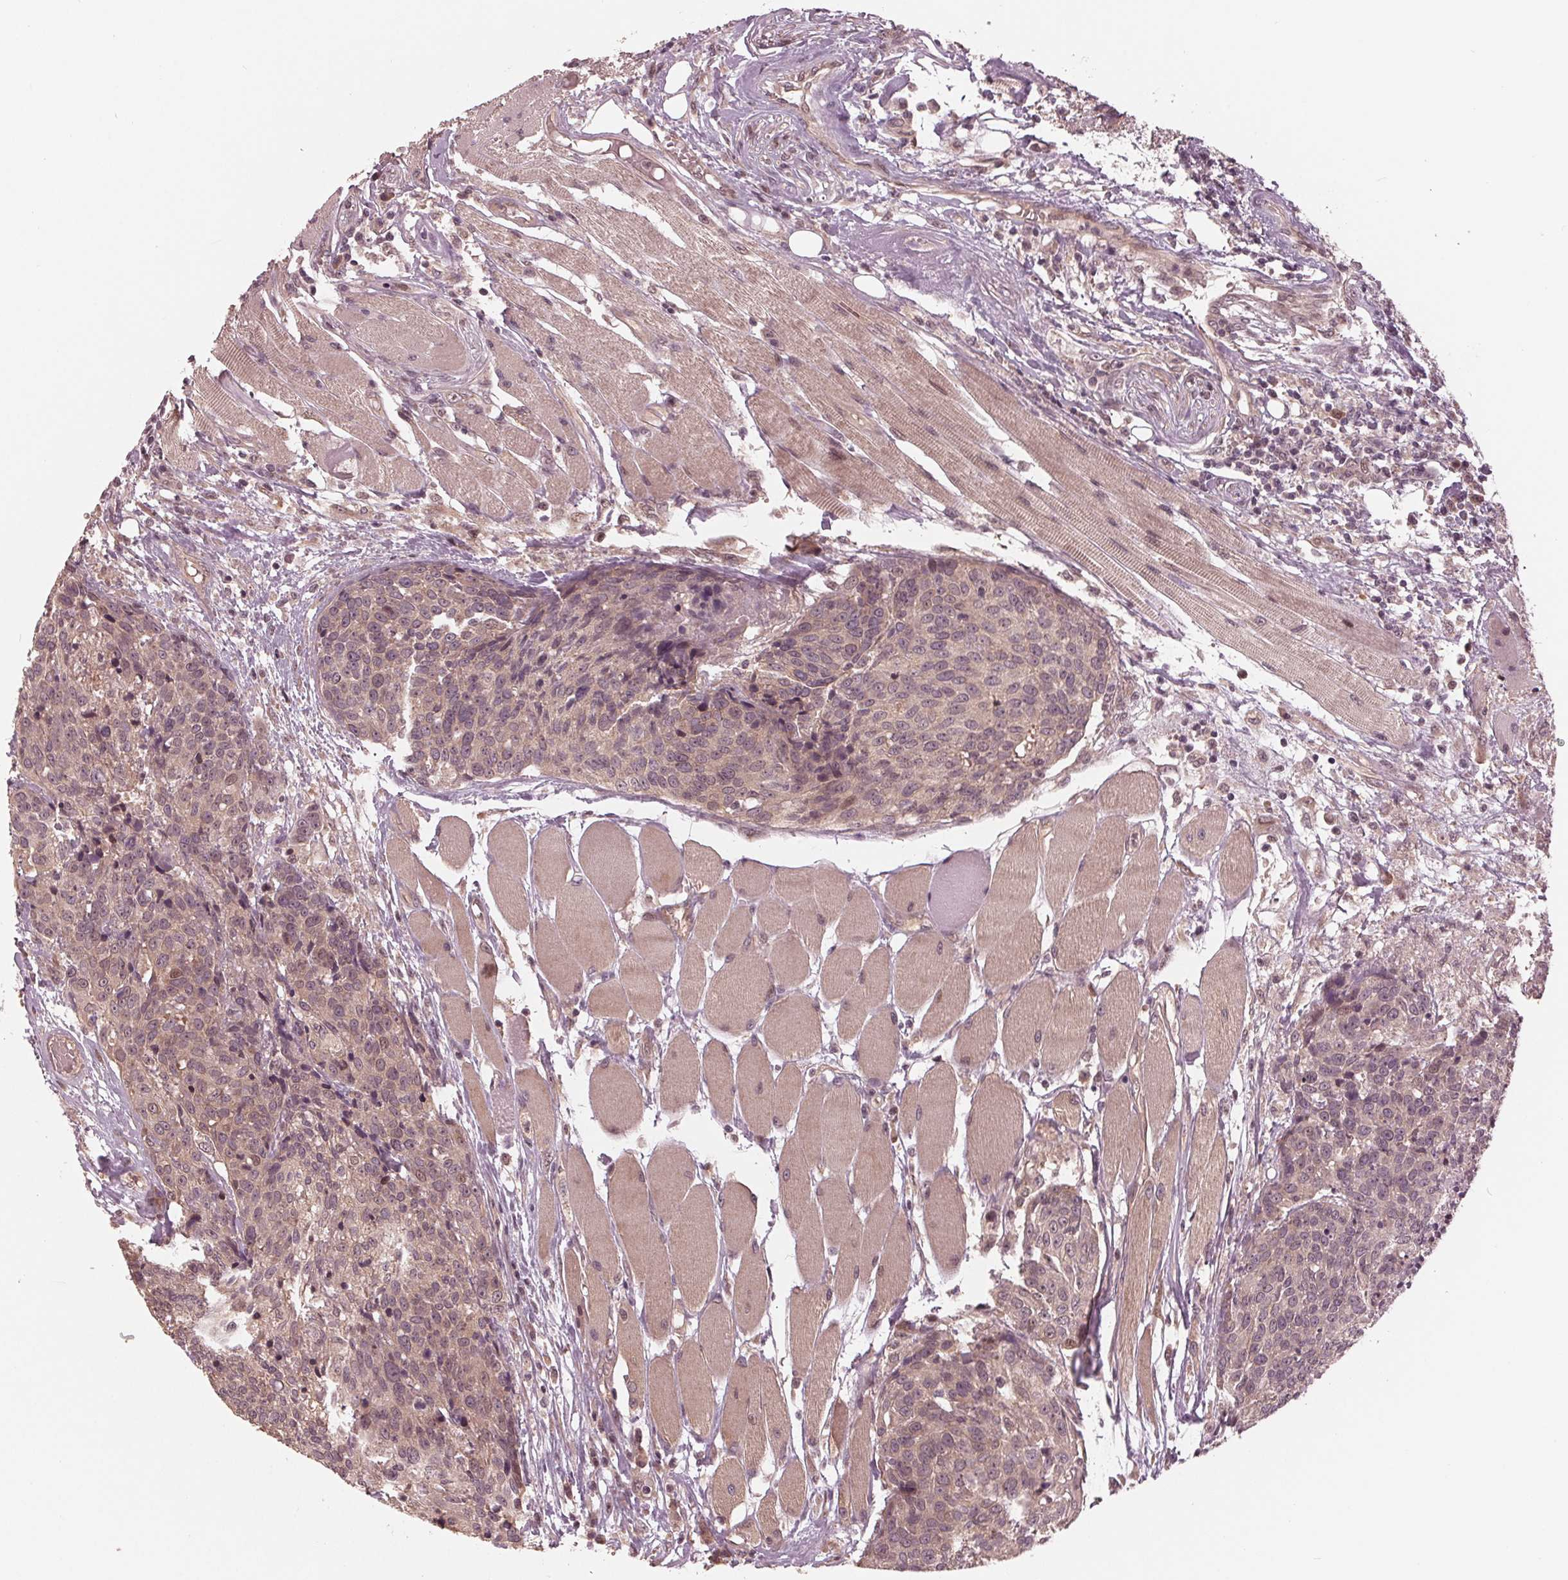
{"staining": {"intensity": "weak", "quantity": ">75%", "location": "cytoplasmic/membranous,nuclear"}, "tissue": "head and neck cancer", "cell_type": "Tumor cells", "image_type": "cancer", "snomed": [{"axis": "morphology", "description": "Squamous cell carcinoma, NOS"}, {"axis": "topography", "description": "Oral tissue"}, {"axis": "topography", "description": "Head-Neck"}], "caption": "Immunohistochemical staining of human squamous cell carcinoma (head and neck) exhibits weak cytoplasmic/membranous and nuclear protein expression in approximately >75% of tumor cells.", "gene": "ZNF471", "patient": {"sex": "male", "age": 64}}